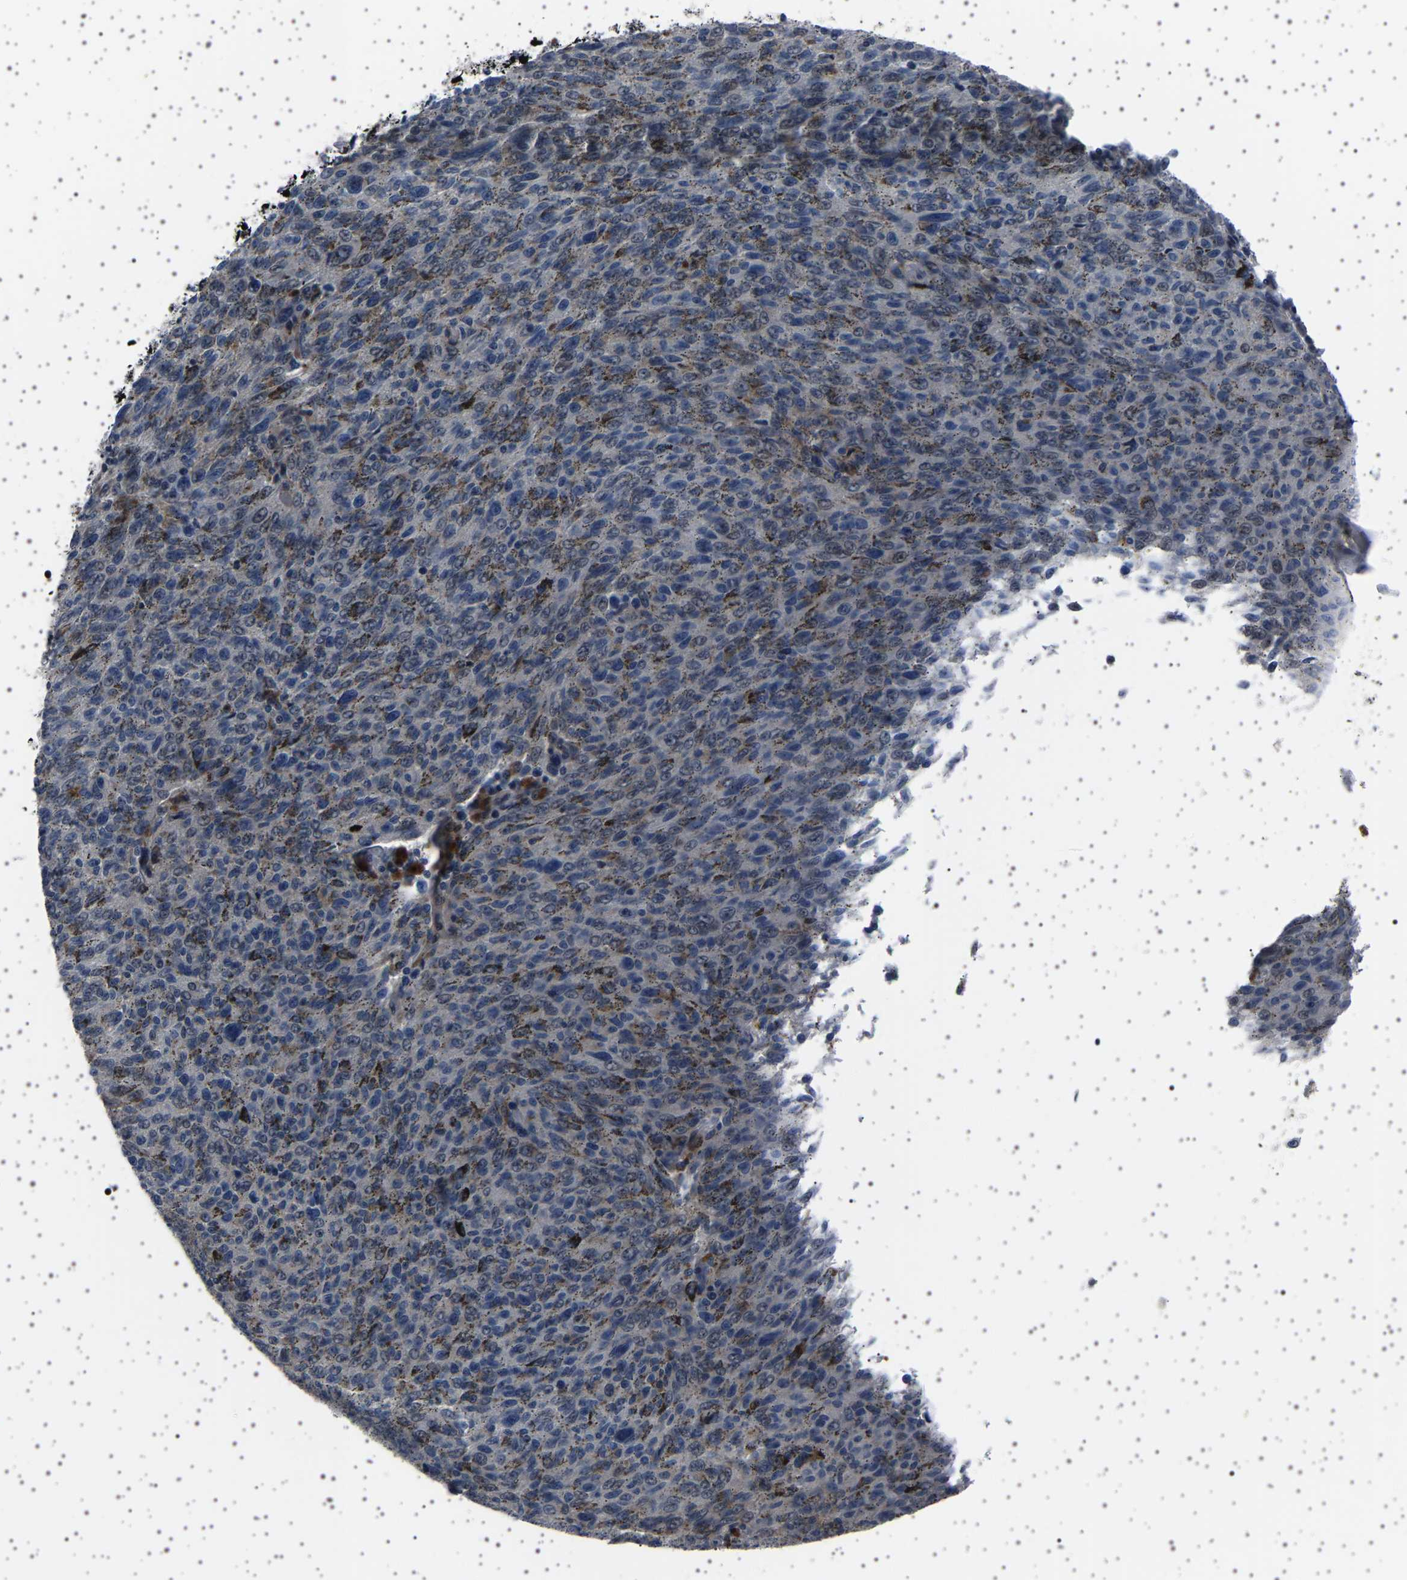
{"staining": {"intensity": "negative", "quantity": "none", "location": "none"}, "tissue": "melanoma", "cell_type": "Tumor cells", "image_type": "cancer", "snomed": [{"axis": "morphology", "description": "Malignant melanoma, NOS"}, {"axis": "topography", "description": "Skin"}], "caption": "The micrograph shows no staining of tumor cells in malignant melanoma. (Stains: DAB (3,3'-diaminobenzidine) immunohistochemistry with hematoxylin counter stain, Microscopy: brightfield microscopy at high magnification).", "gene": "PAK5", "patient": {"sex": "female", "age": 72}}